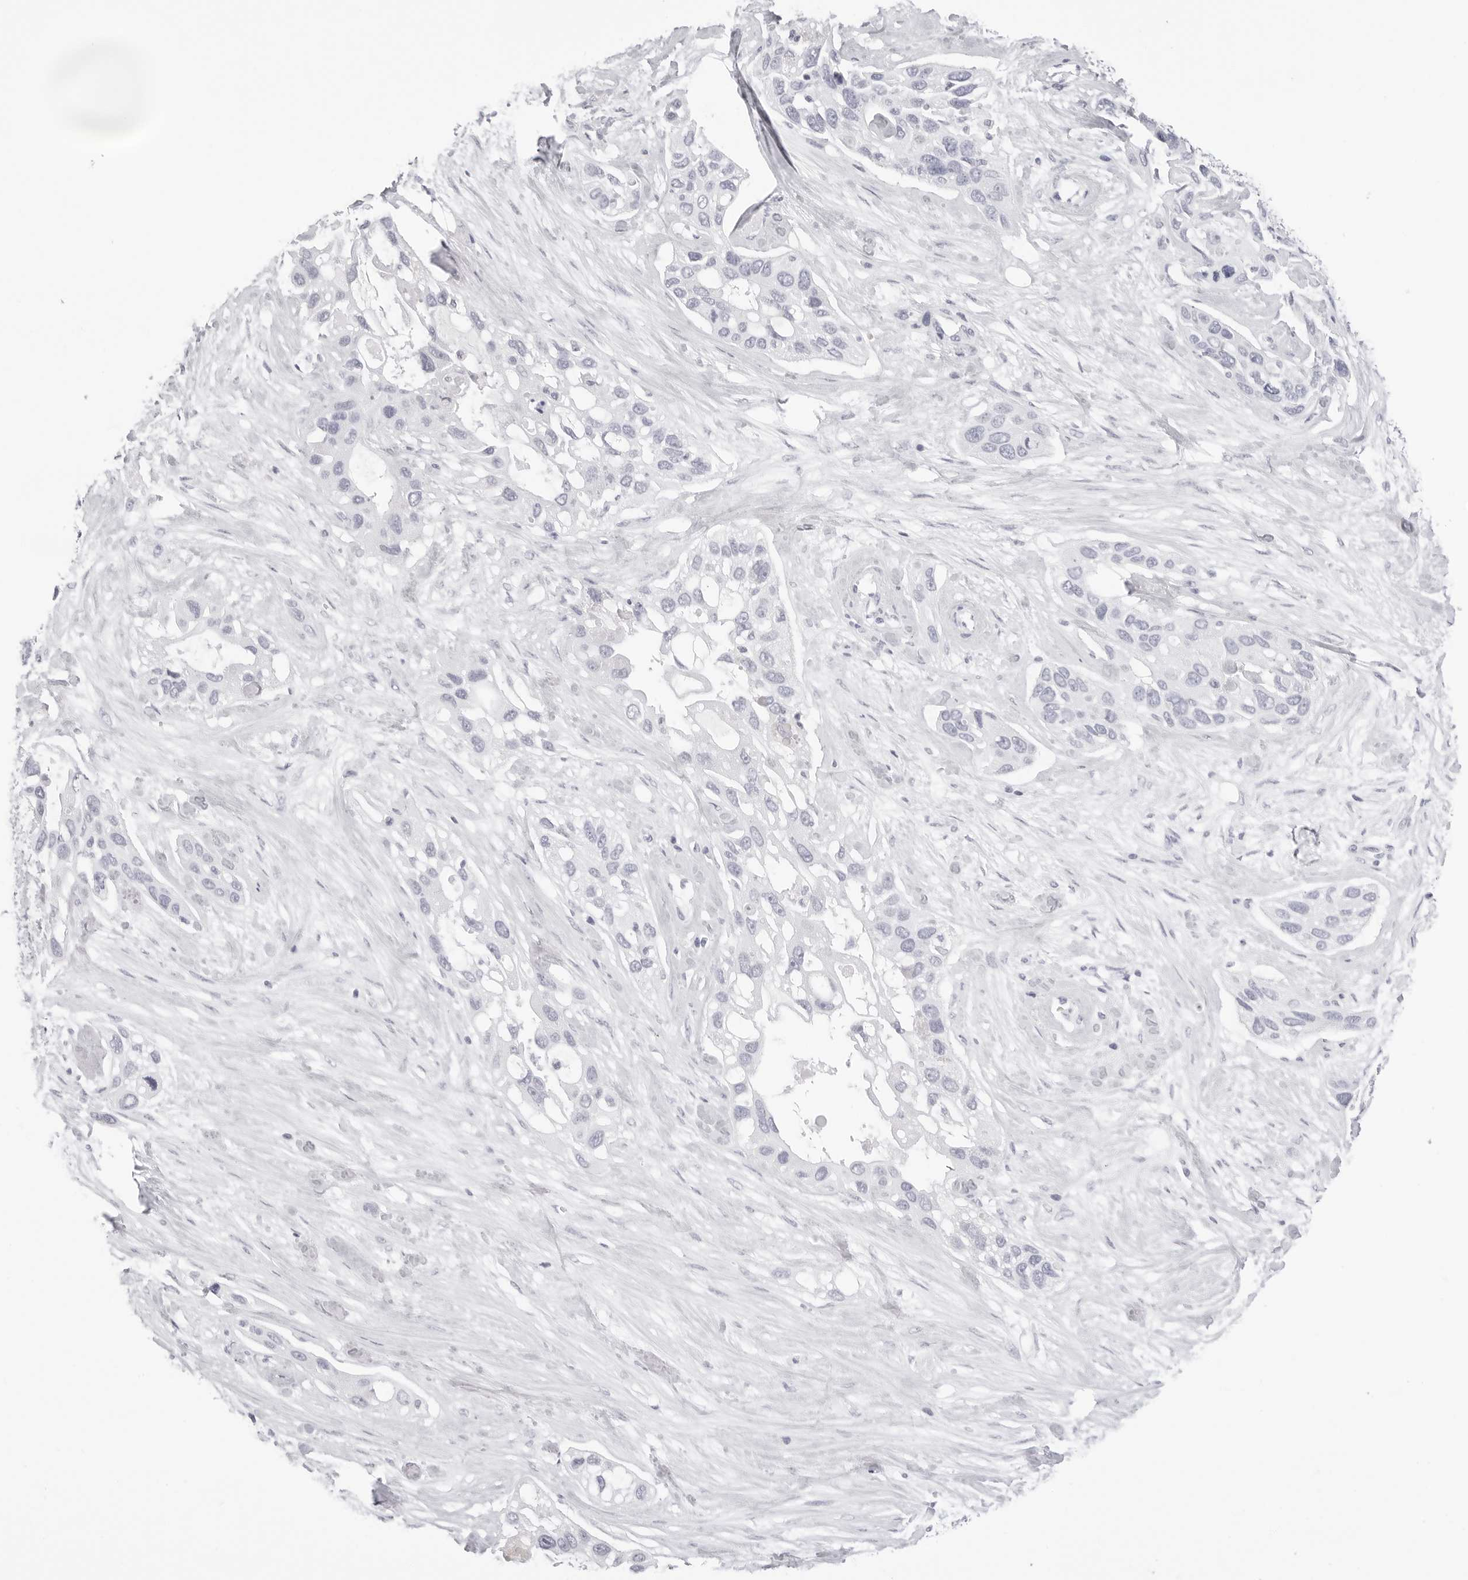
{"staining": {"intensity": "negative", "quantity": "none", "location": "none"}, "tissue": "pancreatic cancer", "cell_type": "Tumor cells", "image_type": "cancer", "snomed": [{"axis": "morphology", "description": "Adenocarcinoma, NOS"}, {"axis": "topography", "description": "Pancreas"}], "caption": "This is an immunohistochemistry micrograph of adenocarcinoma (pancreatic). There is no positivity in tumor cells.", "gene": "CST5", "patient": {"sex": "female", "age": 60}}